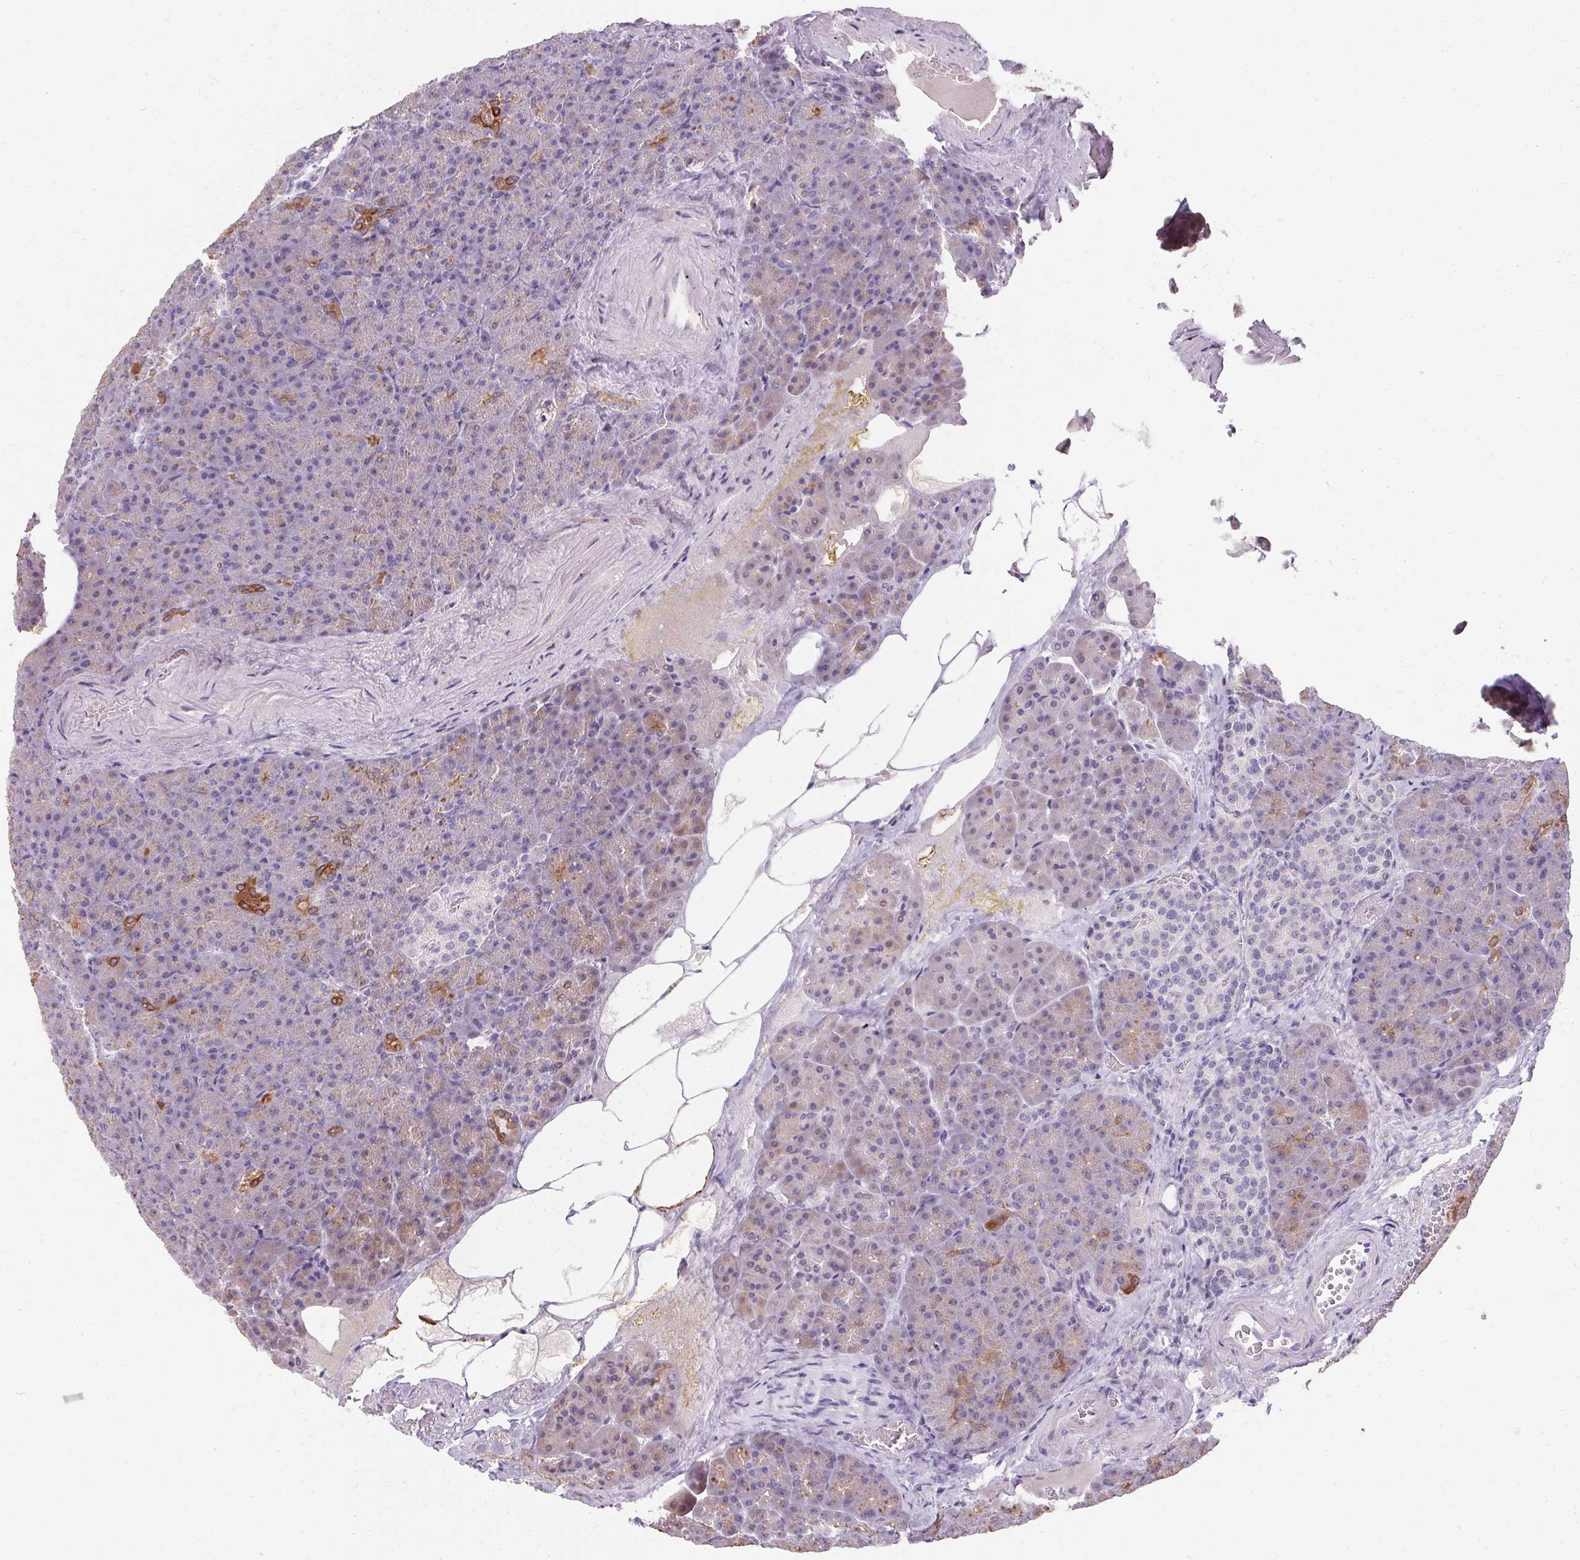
{"staining": {"intensity": "moderate", "quantity": "<25%", "location": "cytoplasmic/membranous"}, "tissue": "pancreas", "cell_type": "Exocrine glandular cells", "image_type": "normal", "snomed": [{"axis": "morphology", "description": "Normal tissue, NOS"}, {"axis": "topography", "description": "Pancreas"}], "caption": "Immunohistochemical staining of benign pancreas shows <25% levels of moderate cytoplasmic/membranous protein staining in about <25% of exocrine glandular cells.", "gene": "HSD17B3", "patient": {"sex": "female", "age": 74}}